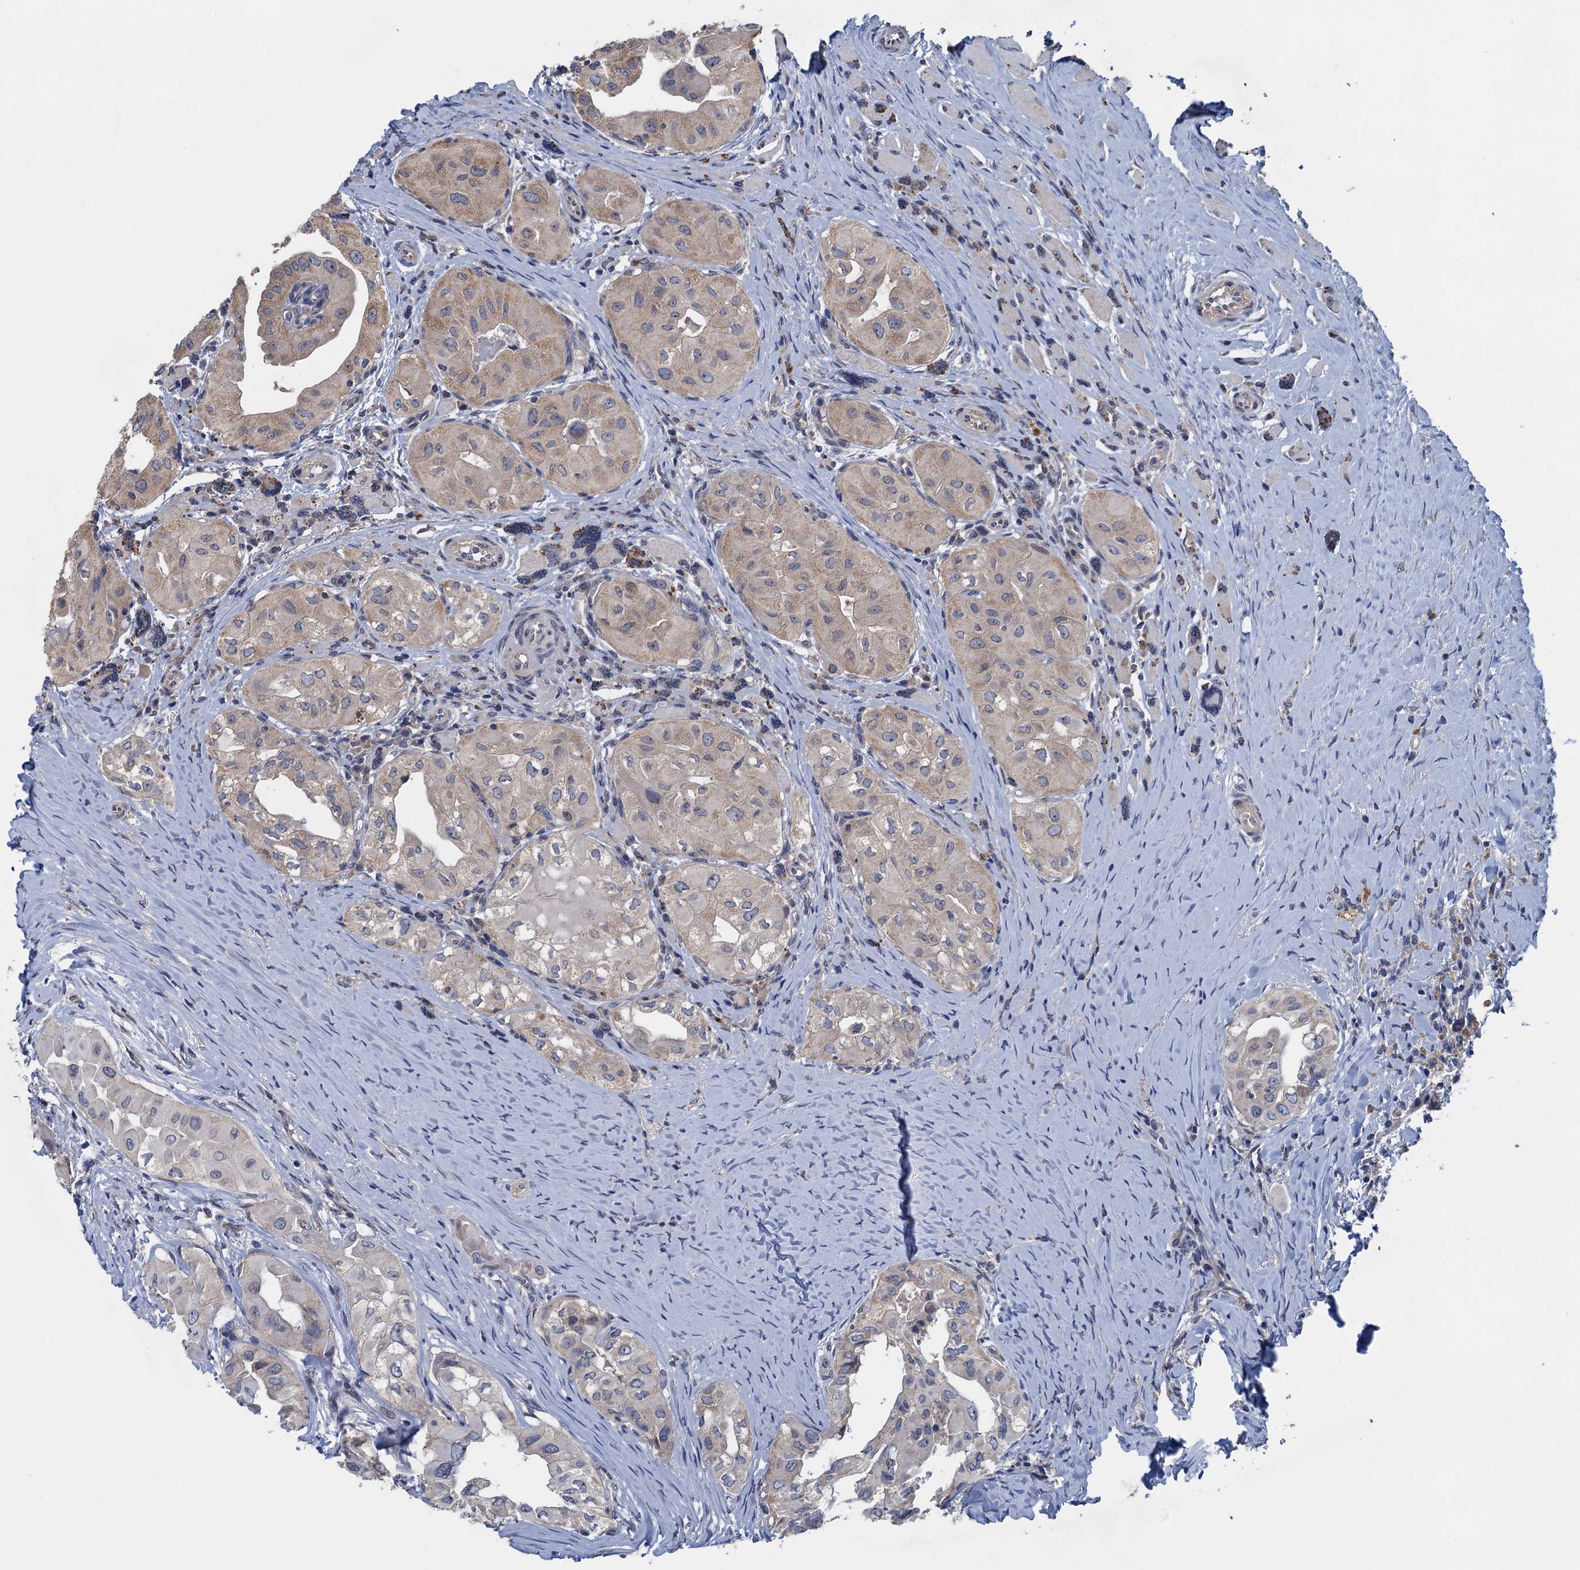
{"staining": {"intensity": "weak", "quantity": ">75%", "location": "cytoplasmic/membranous"}, "tissue": "thyroid cancer", "cell_type": "Tumor cells", "image_type": "cancer", "snomed": [{"axis": "morphology", "description": "Papillary adenocarcinoma, NOS"}, {"axis": "topography", "description": "Thyroid gland"}], "caption": "A brown stain shows weak cytoplasmic/membranous expression of a protein in thyroid cancer tumor cells.", "gene": "CTU2", "patient": {"sex": "female", "age": 59}}